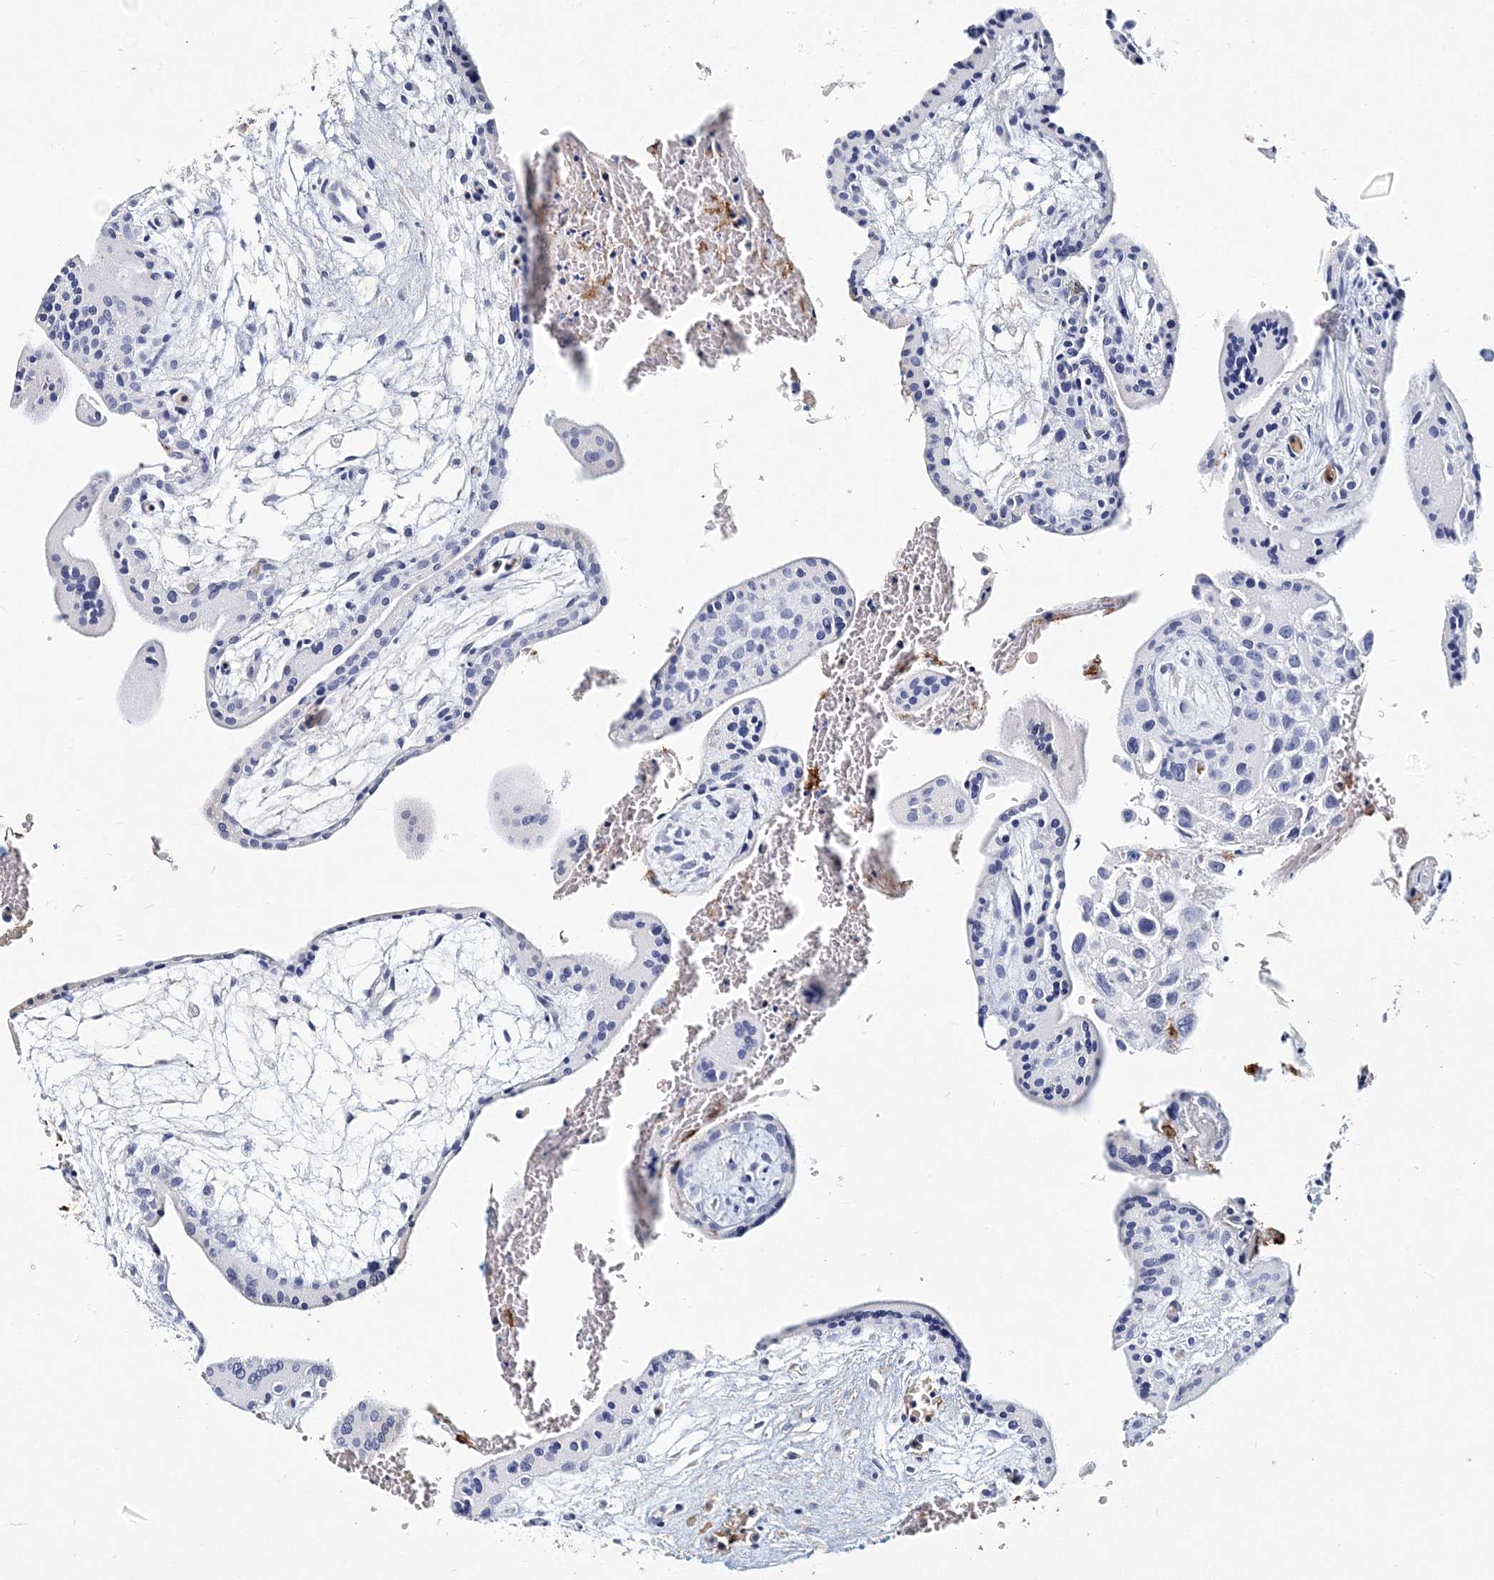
{"staining": {"intensity": "negative", "quantity": "none", "location": "none"}, "tissue": "placenta", "cell_type": "Decidual cells", "image_type": "normal", "snomed": [{"axis": "morphology", "description": "Normal tissue, NOS"}, {"axis": "topography", "description": "Placenta"}], "caption": "High power microscopy image of an IHC micrograph of benign placenta, revealing no significant expression in decidual cells.", "gene": "ITGA2B", "patient": {"sex": "female", "age": 35}}